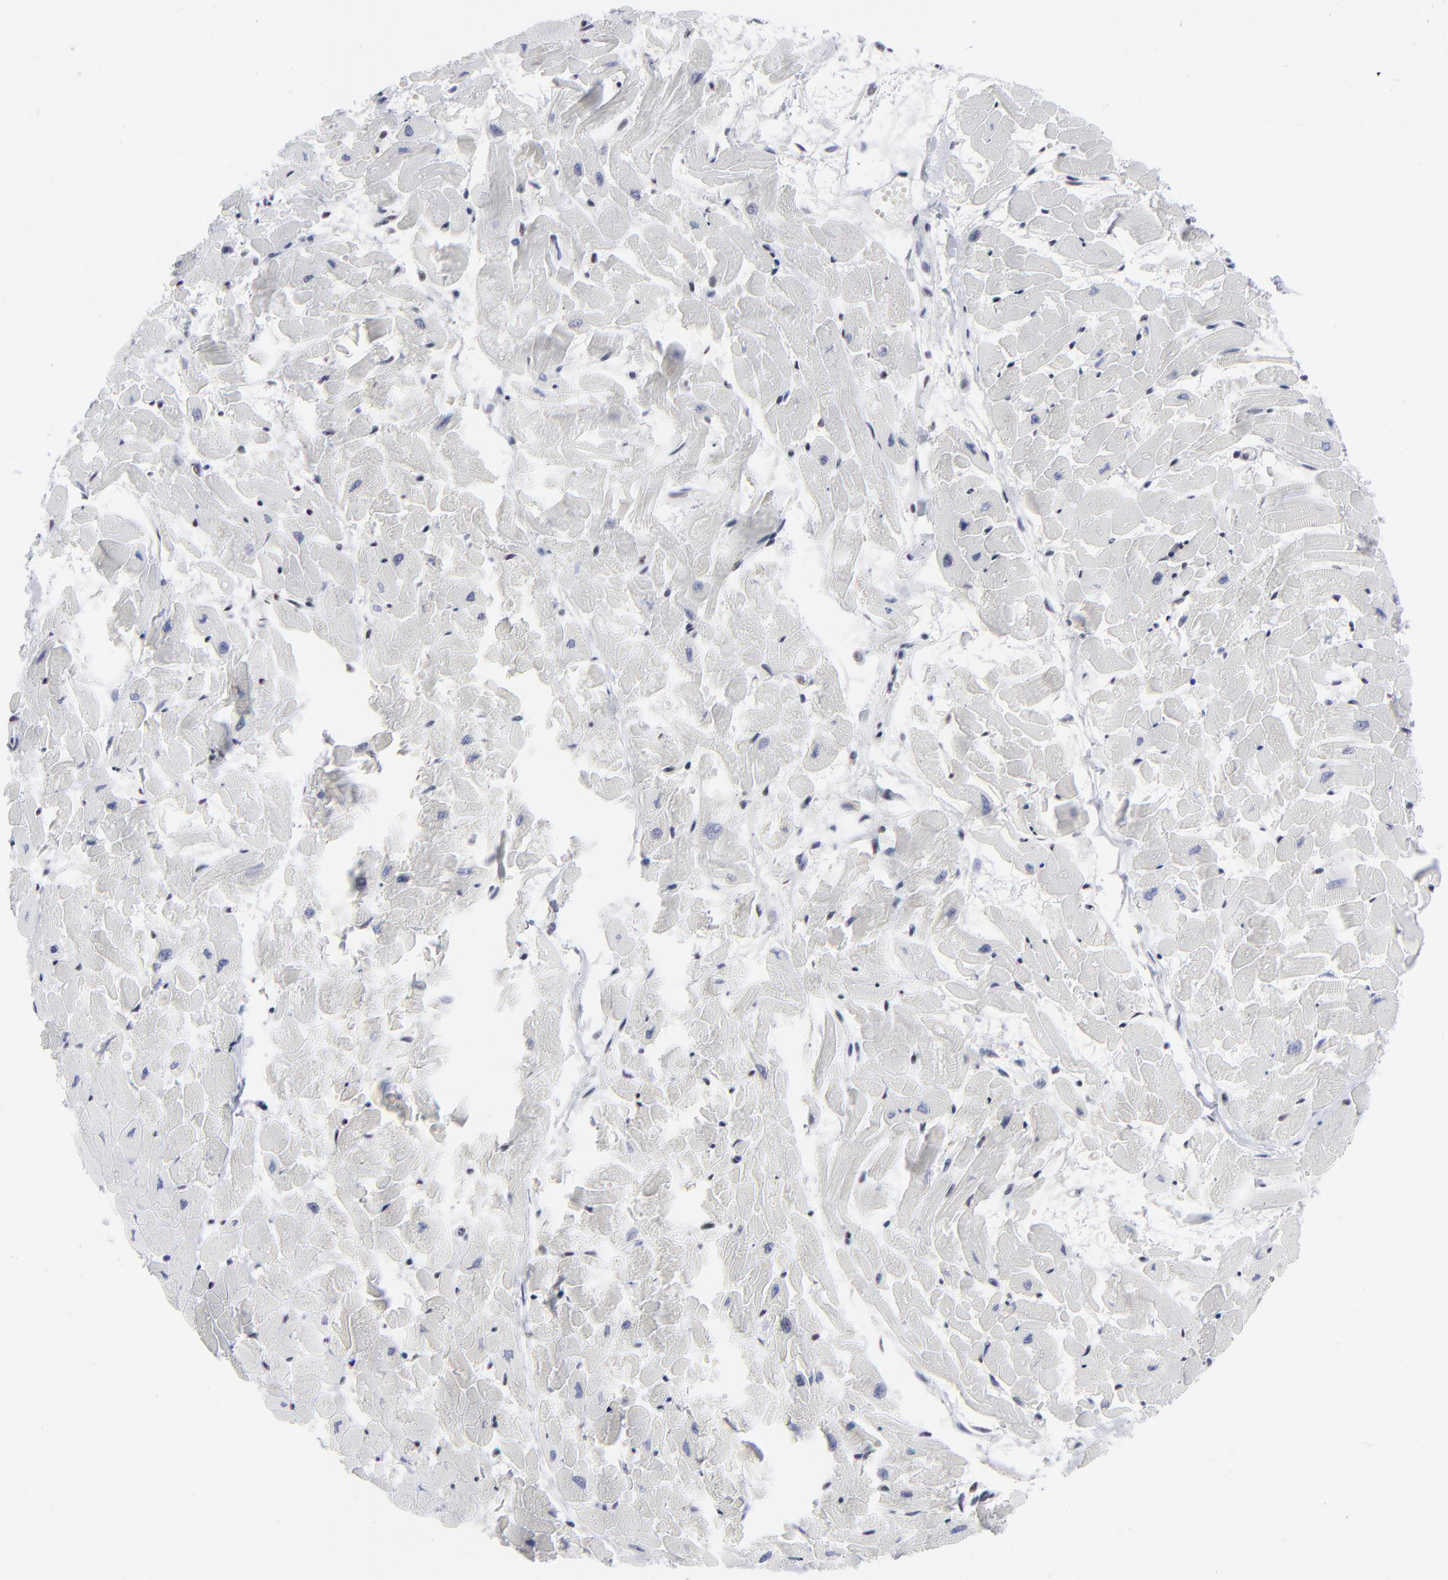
{"staining": {"intensity": "weak", "quantity": ">75%", "location": "nuclear"}, "tissue": "heart muscle", "cell_type": "Cardiomyocytes", "image_type": "normal", "snomed": [{"axis": "morphology", "description": "Normal tissue, NOS"}, {"axis": "topography", "description": "Heart"}], "caption": "The immunohistochemical stain highlights weak nuclear staining in cardiomyocytes of unremarkable heart muscle. (DAB IHC, brown staining for protein, blue staining for nuclei).", "gene": "SP2", "patient": {"sex": "female", "age": 19}}